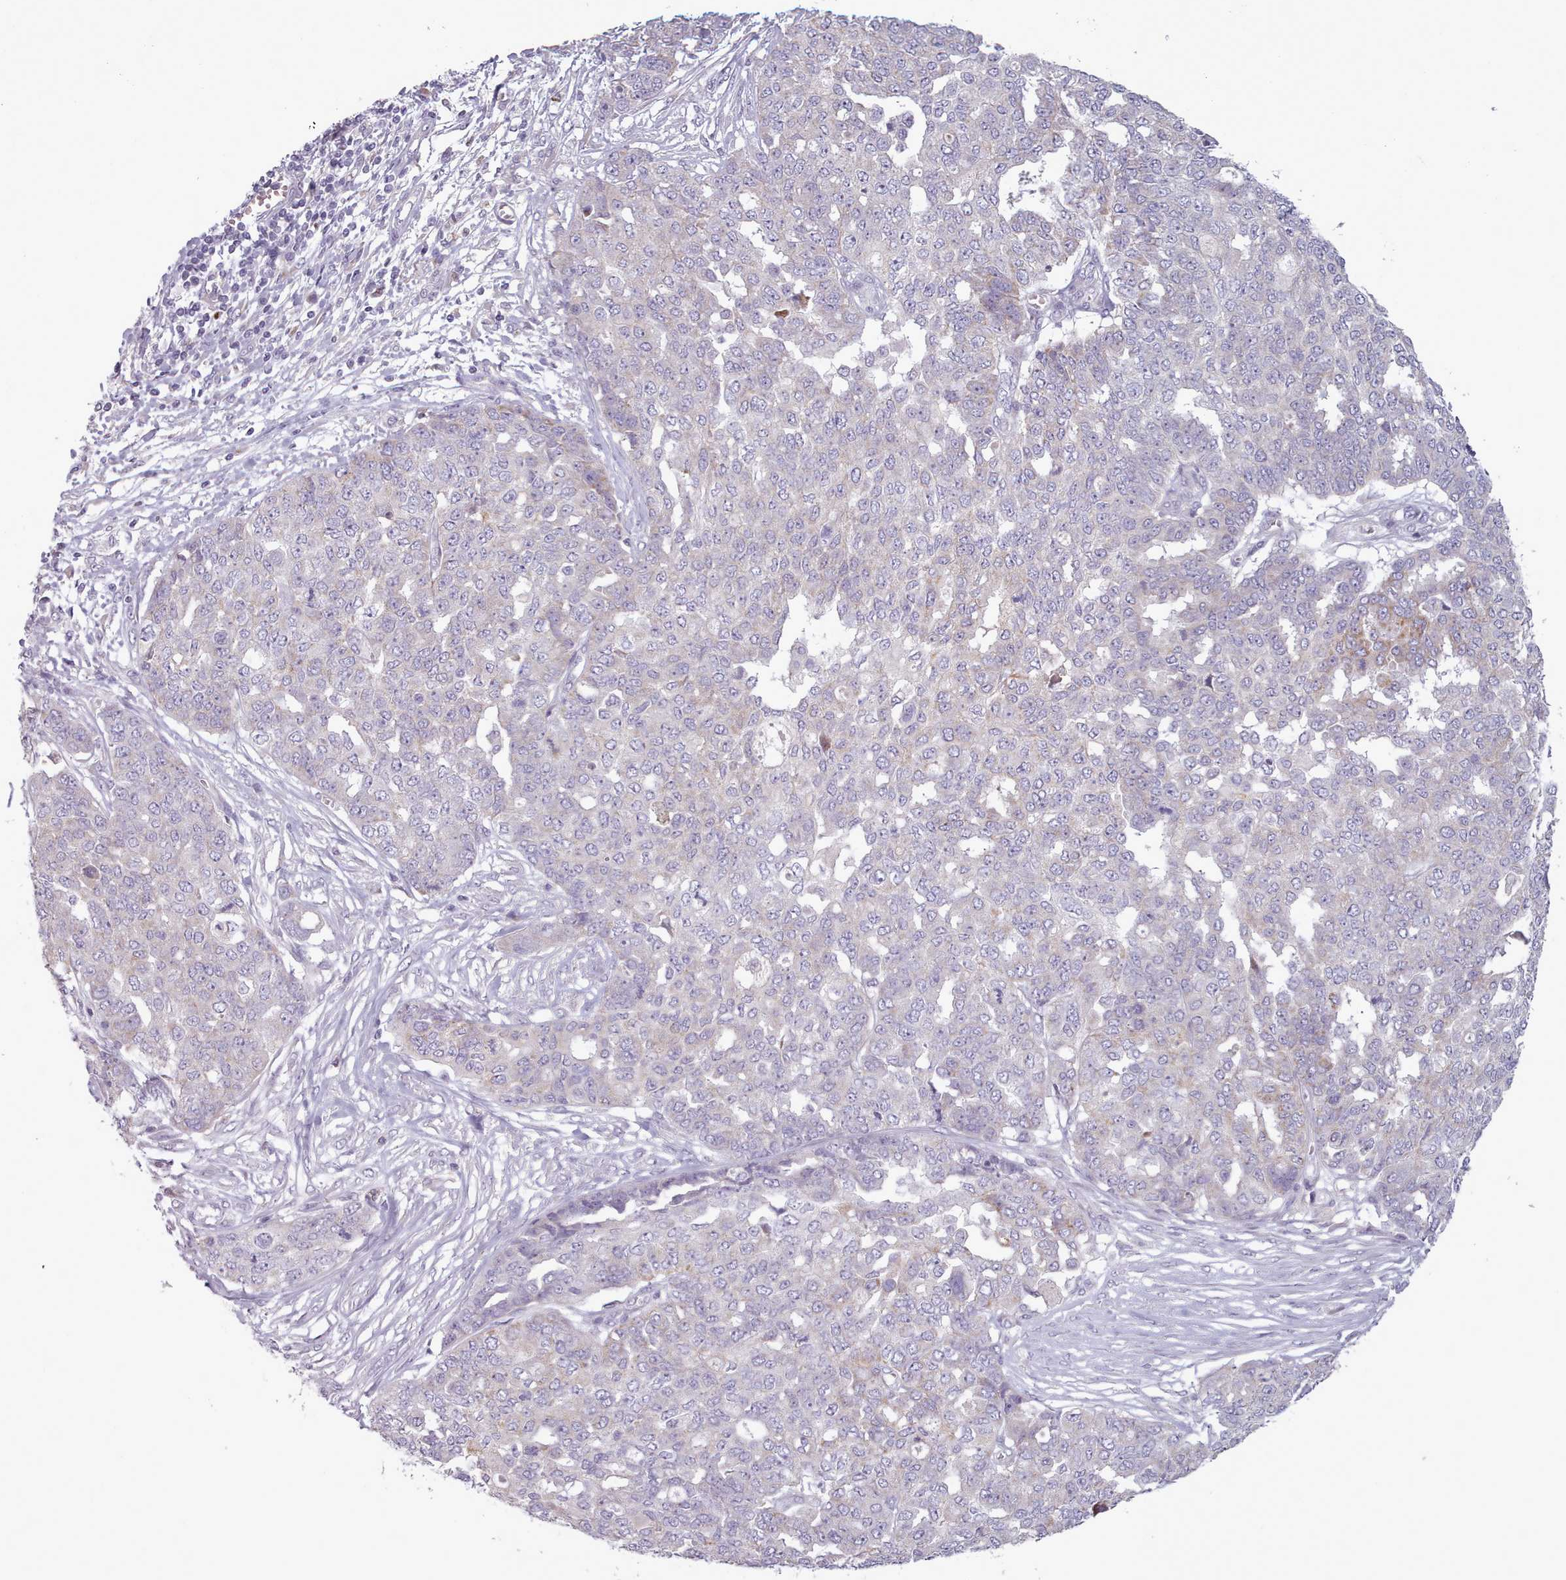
{"staining": {"intensity": "negative", "quantity": "none", "location": "none"}, "tissue": "ovarian cancer", "cell_type": "Tumor cells", "image_type": "cancer", "snomed": [{"axis": "morphology", "description": "Cystadenocarcinoma, serous, NOS"}, {"axis": "topography", "description": "Soft tissue"}, {"axis": "topography", "description": "Ovary"}], "caption": "Human serous cystadenocarcinoma (ovarian) stained for a protein using immunohistochemistry exhibits no expression in tumor cells.", "gene": "LAPTM5", "patient": {"sex": "female", "age": 57}}